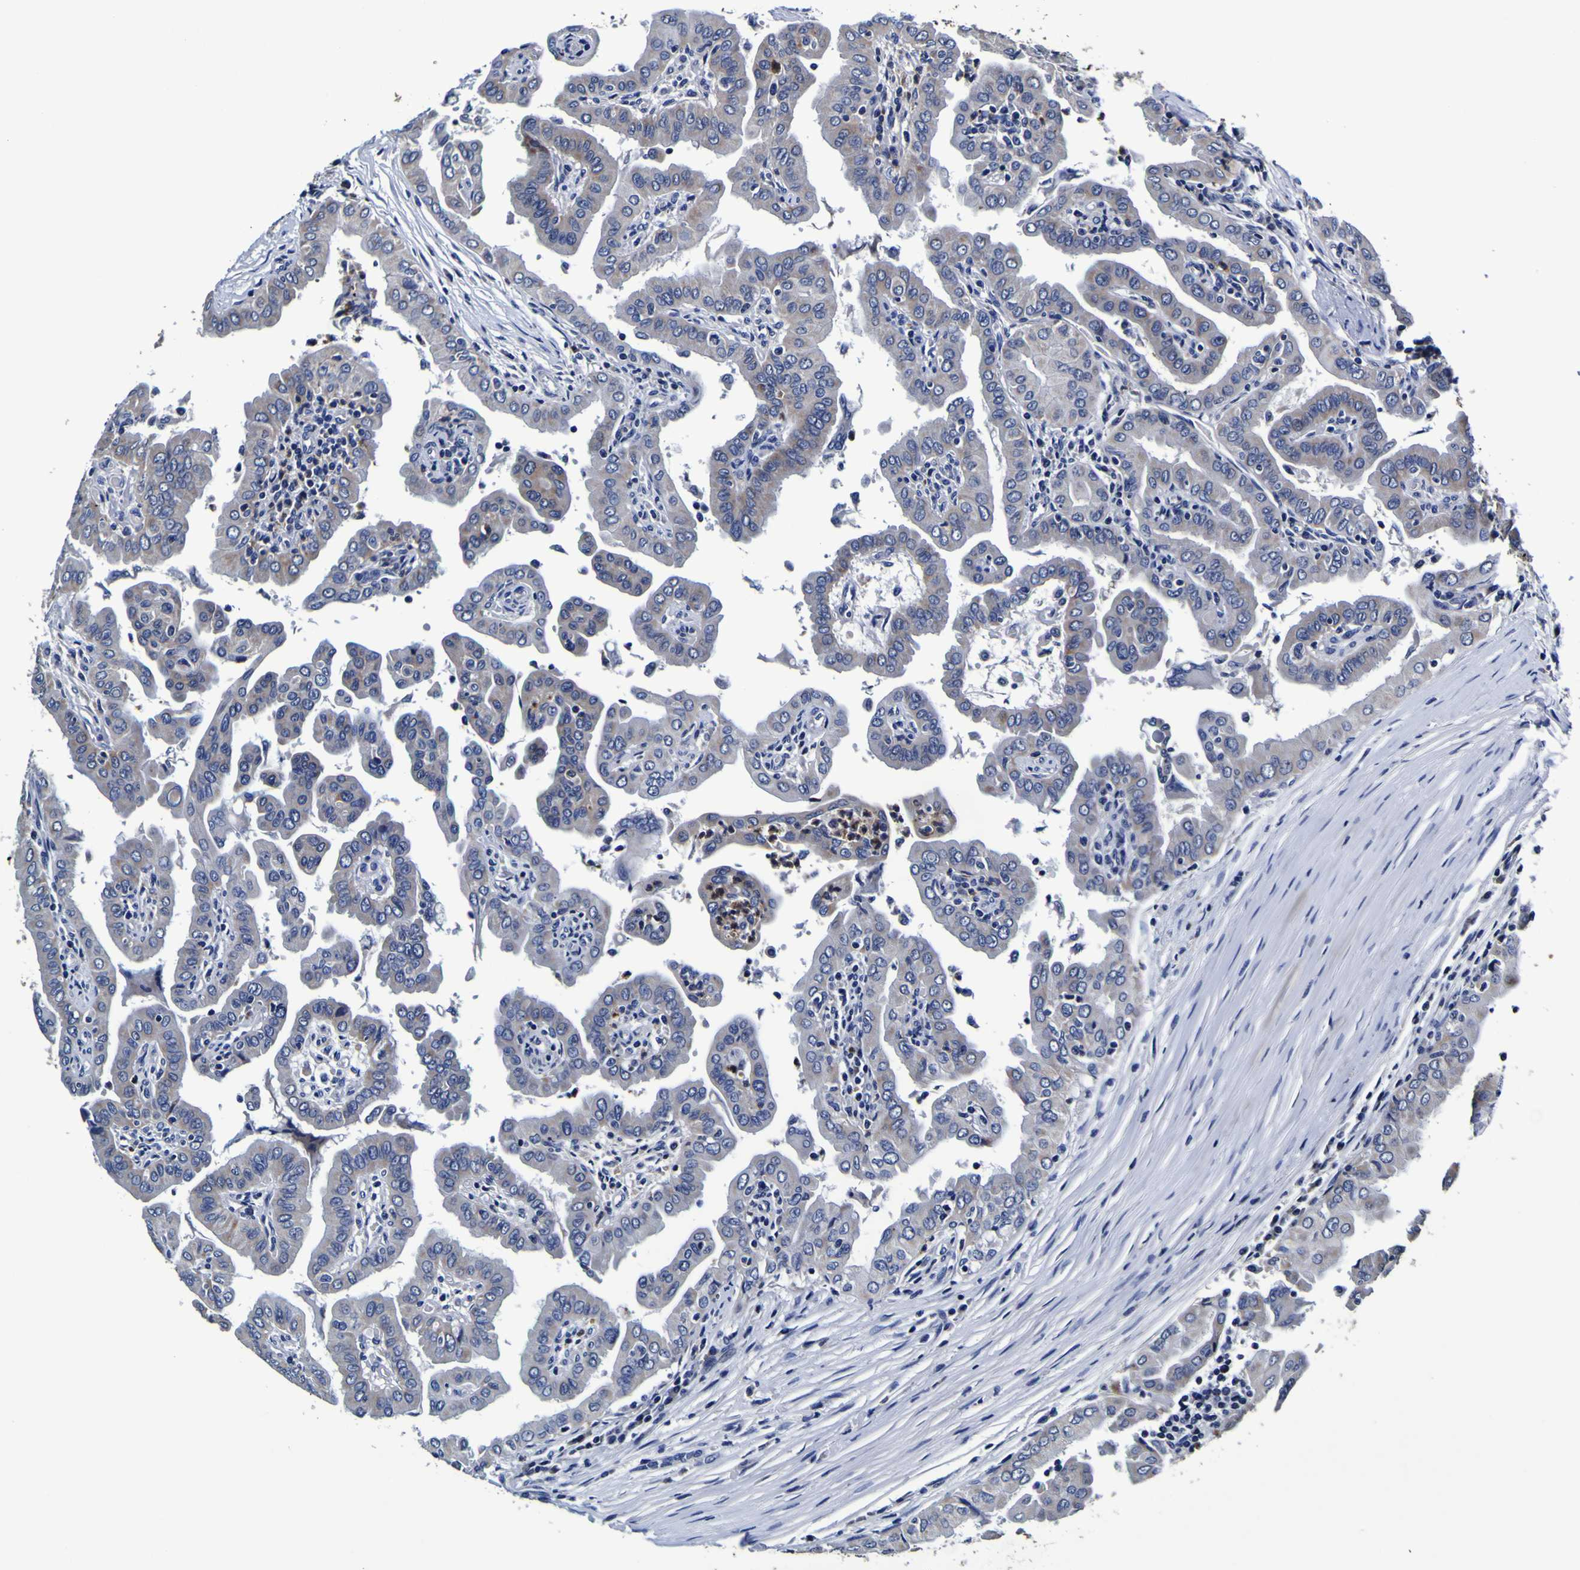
{"staining": {"intensity": "negative", "quantity": "none", "location": "none"}, "tissue": "thyroid cancer", "cell_type": "Tumor cells", "image_type": "cancer", "snomed": [{"axis": "morphology", "description": "Papillary adenocarcinoma, NOS"}, {"axis": "topography", "description": "Thyroid gland"}], "caption": "Protein analysis of thyroid cancer (papillary adenocarcinoma) displays no significant expression in tumor cells.", "gene": "PANK4", "patient": {"sex": "male", "age": 33}}